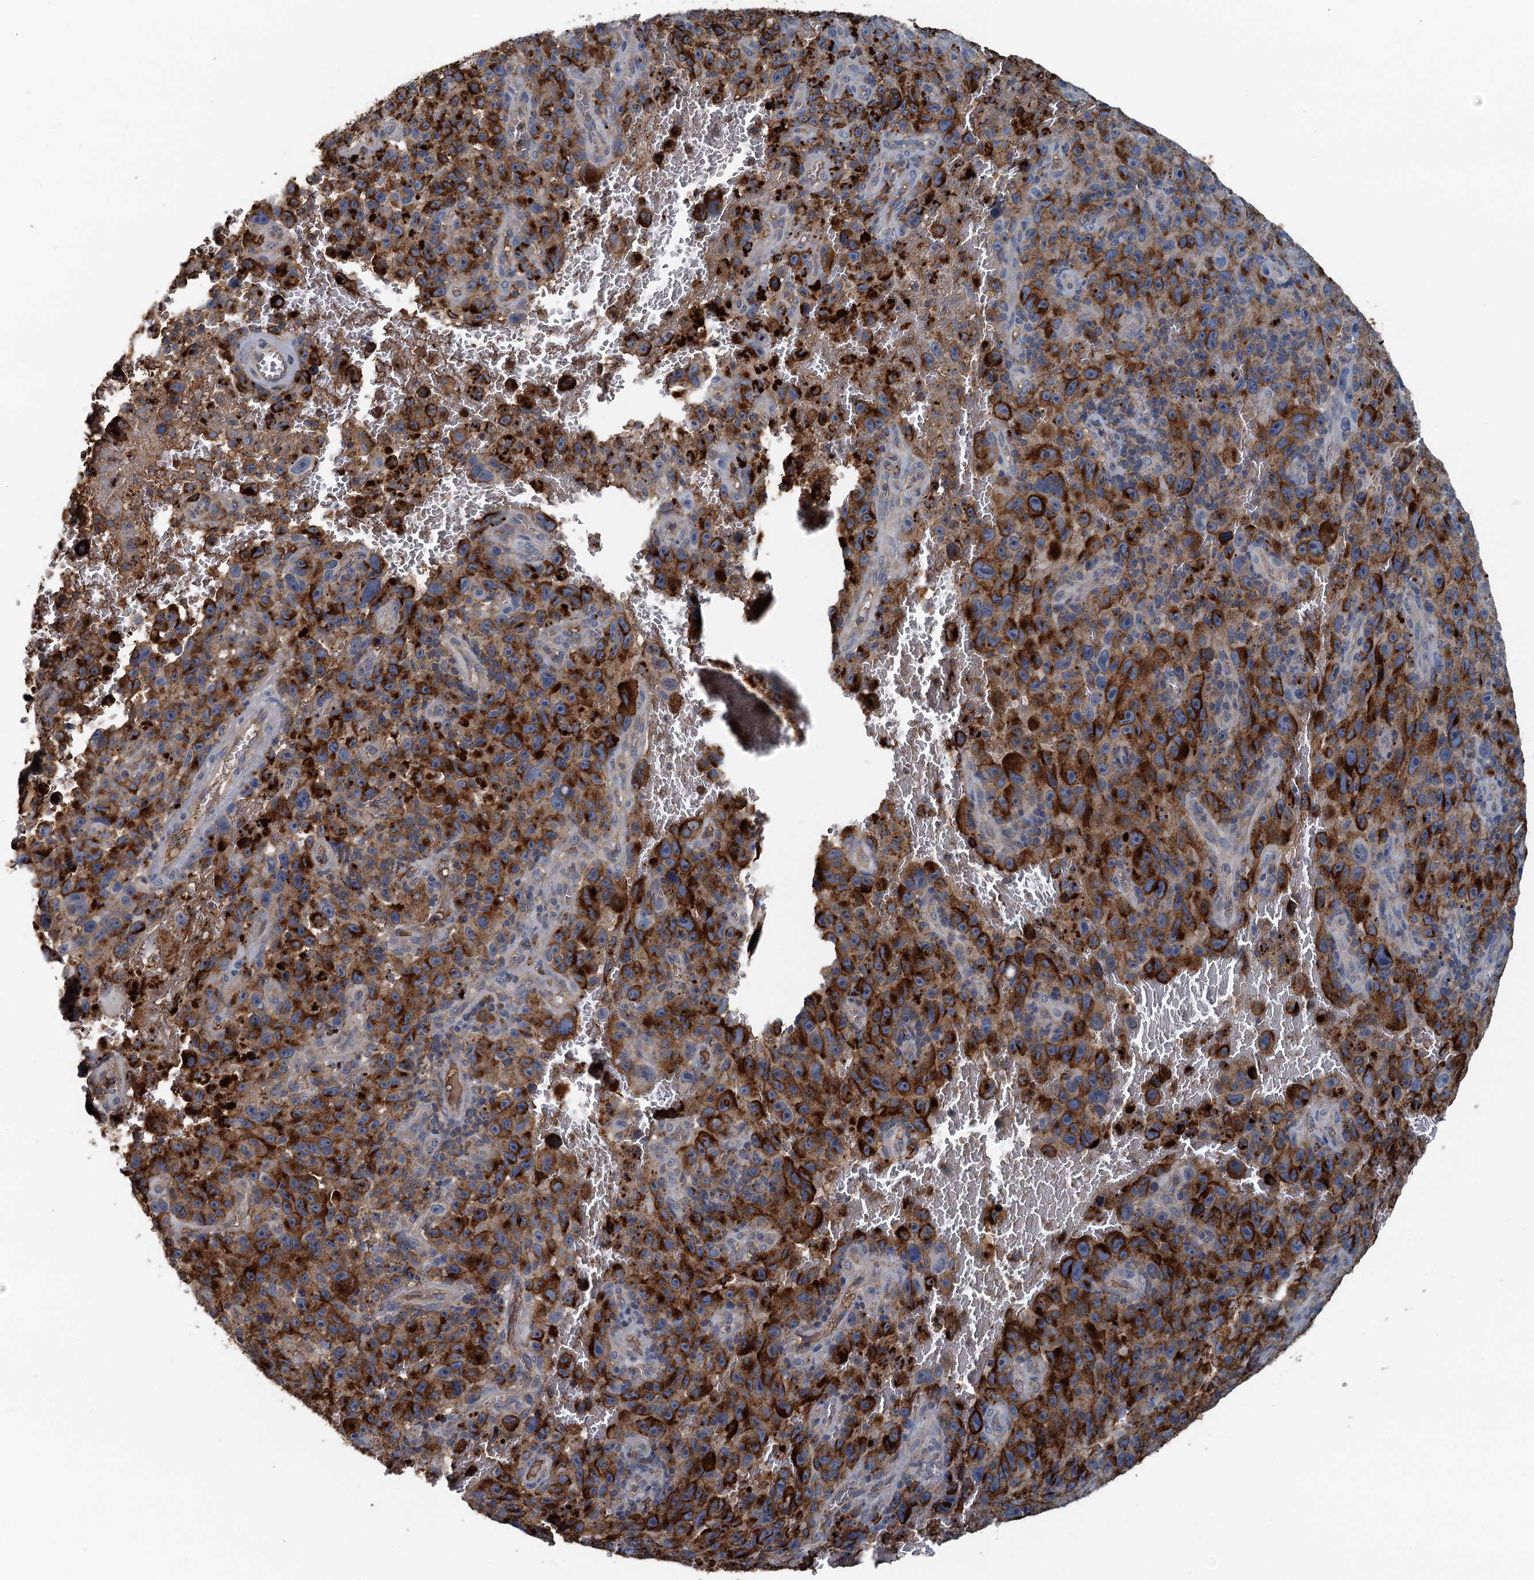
{"staining": {"intensity": "strong", "quantity": "25%-75%", "location": "cytoplasmic/membranous"}, "tissue": "melanoma", "cell_type": "Tumor cells", "image_type": "cancer", "snomed": [{"axis": "morphology", "description": "Malignant melanoma, NOS"}, {"axis": "topography", "description": "Skin"}], "caption": "Immunohistochemistry (IHC) of malignant melanoma displays high levels of strong cytoplasmic/membranous positivity in approximately 25%-75% of tumor cells.", "gene": "LSM14B", "patient": {"sex": "female", "age": 82}}